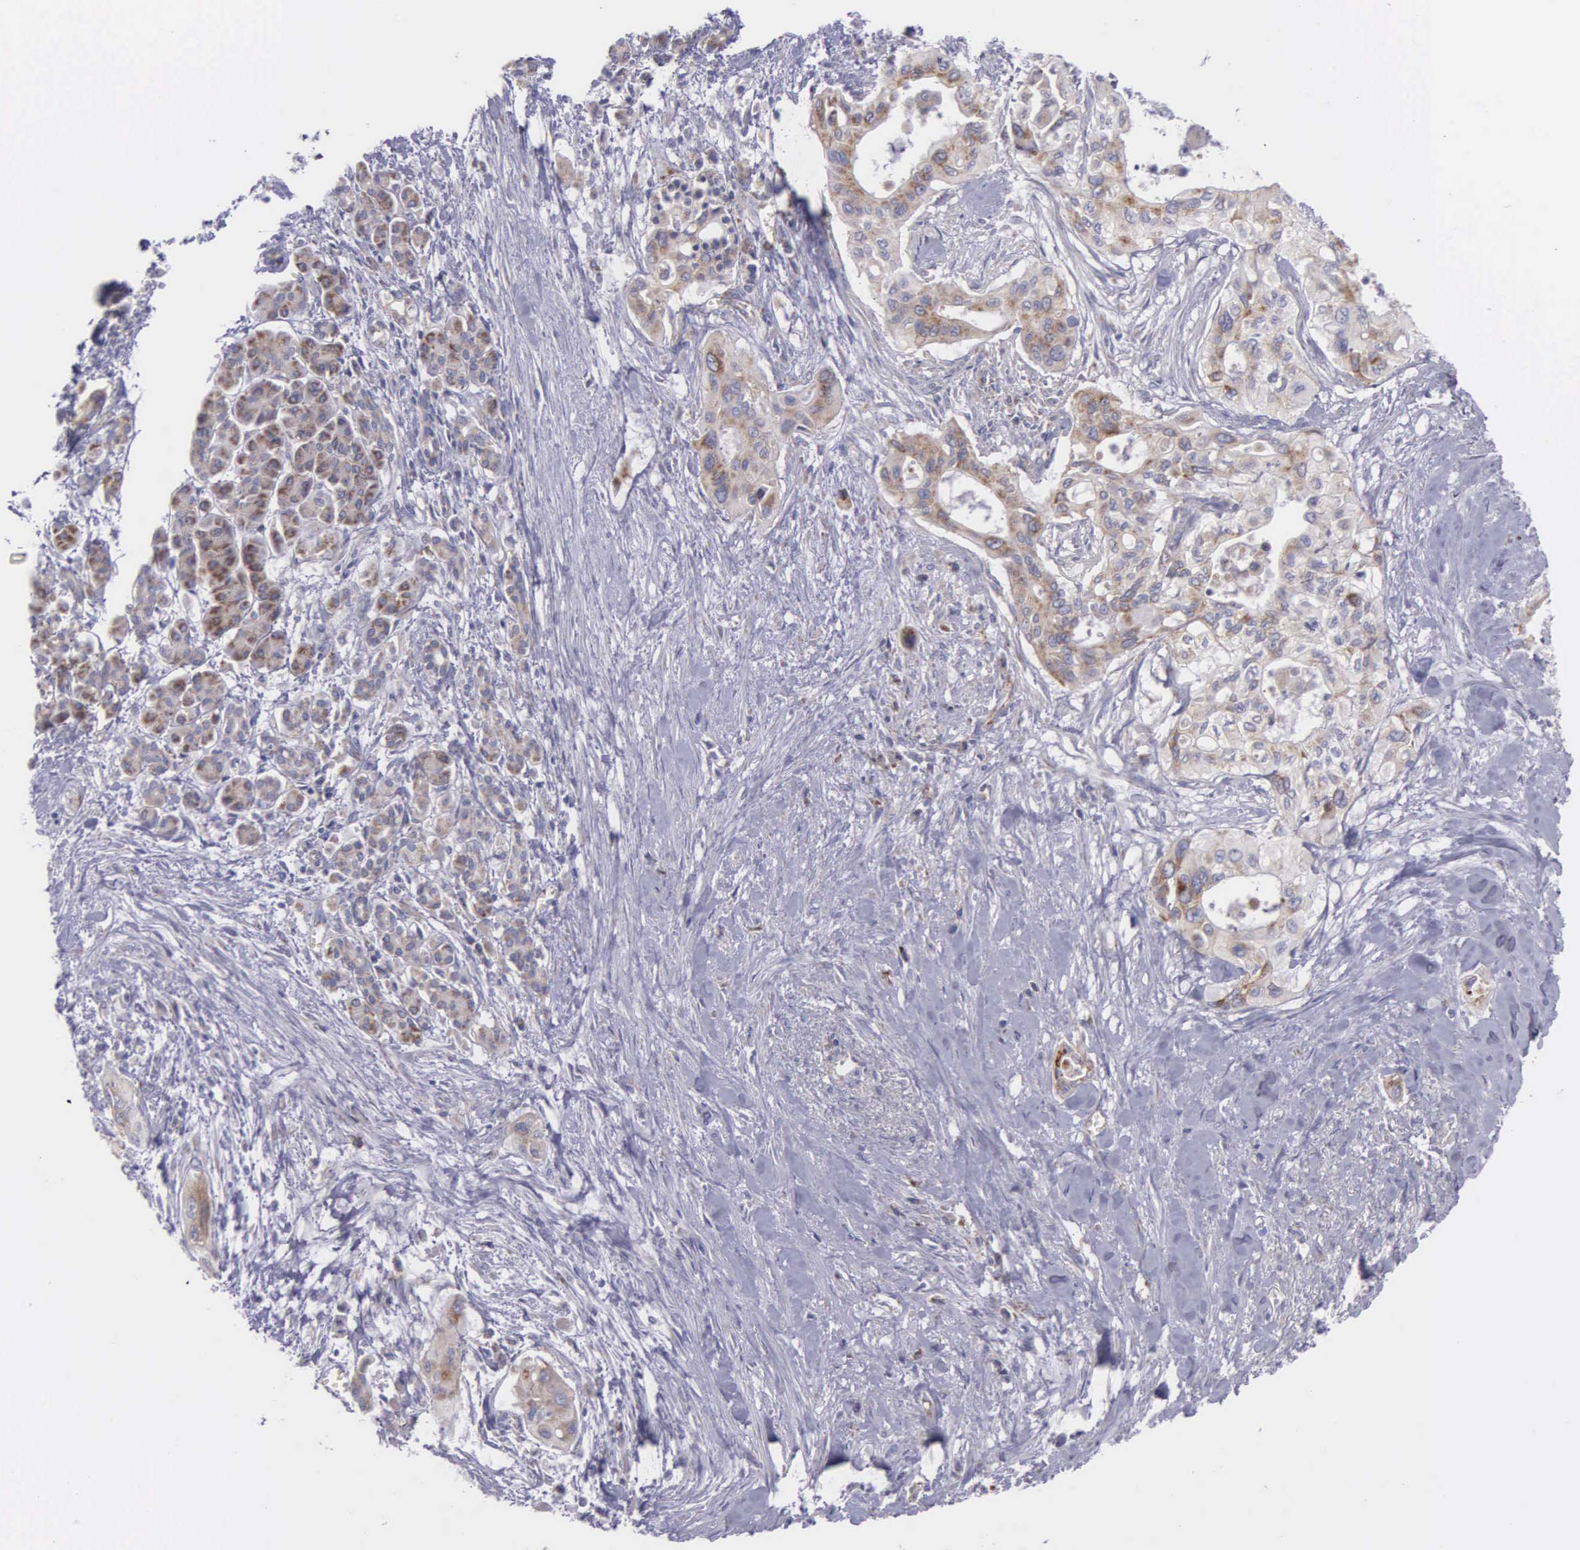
{"staining": {"intensity": "weak", "quantity": "25%-75%", "location": "cytoplasmic/membranous"}, "tissue": "pancreatic cancer", "cell_type": "Tumor cells", "image_type": "cancer", "snomed": [{"axis": "morphology", "description": "Adenocarcinoma, NOS"}, {"axis": "topography", "description": "Pancreas"}], "caption": "A low amount of weak cytoplasmic/membranous positivity is identified in about 25%-75% of tumor cells in pancreatic cancer tissue.", "gene": "SYNJ2BP", "patient": {"sex": "male", "age": 77}}